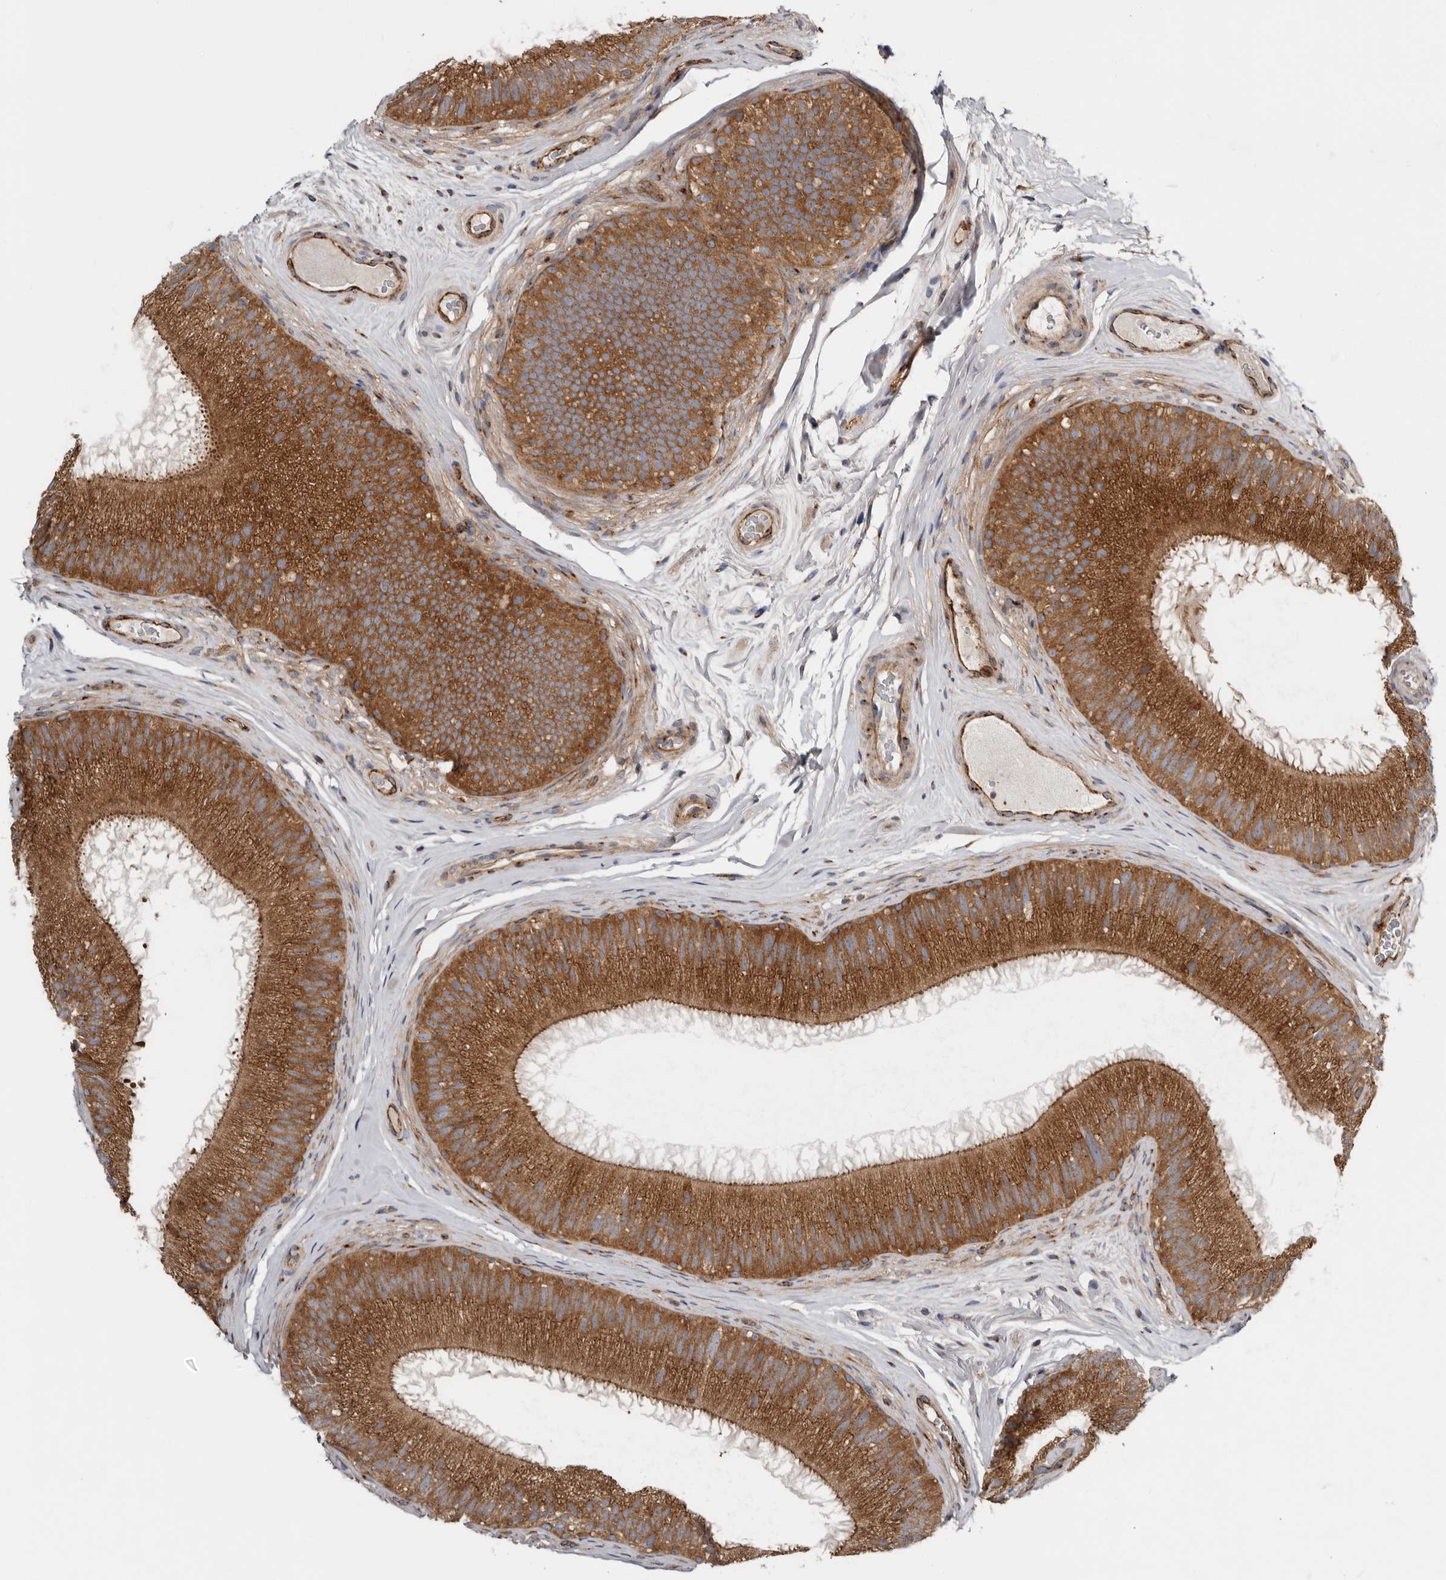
{"staining": {"intensity": "strong", "quantity": ">75%", "location": "cytoplasmic/membranous"}, "tissue": "epididymis", "cell_type": "Glandular cells", "image_type": "normal", "snomed": [{"axis": "morphology", "description": "Normal tissue, NOS"}, {"axis": "topography", "description": "Epididymis"}], "caption": "Strong cytoplasmic/membranous protein positivity is identified in approximately >75% of glandular cells in epididymis. (Stains: DAB in brown, nuclei in blue, Microscopy: brightfield microscopy at high magnification).", "gene": "LUZP1", "patient": {"sex": "male", "age": 45}}